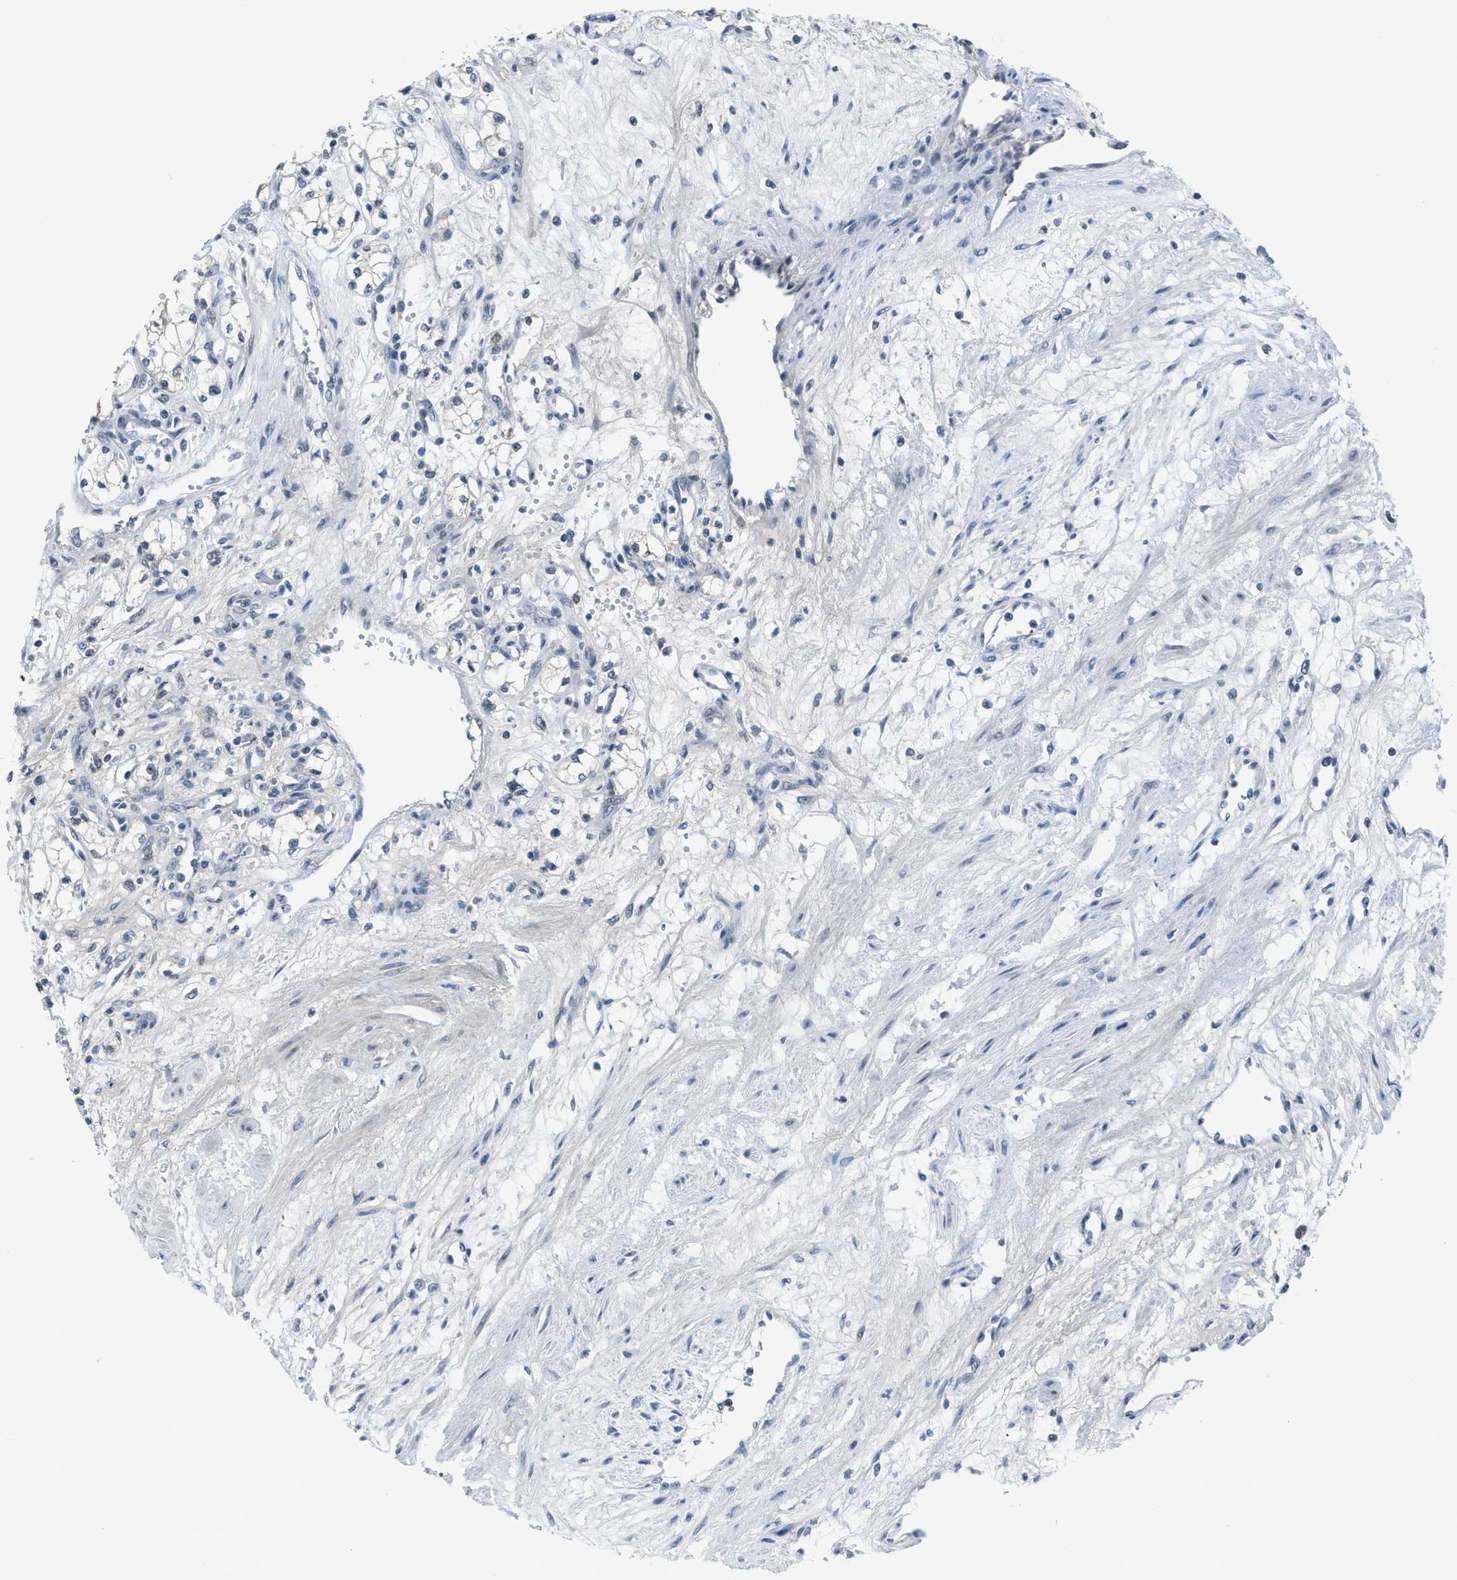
{"staining": {"intensity": "negative", "quantity": "none", "location": "none"}, "tissue": "renal cancer", "cell_type": "Tumor cells", "image_type": "cancer", "snomed": [{"axis": "morphology", "description": "Adenocarcinoma, NOS"}, {"axis": "topography", "description": "Kidney"}], "caption": "There is no significant expression in tumor cells of adenocarcinoma (renal).", "gene": "ANAPC11", "patient": {"sex": "male", "age": 59}}